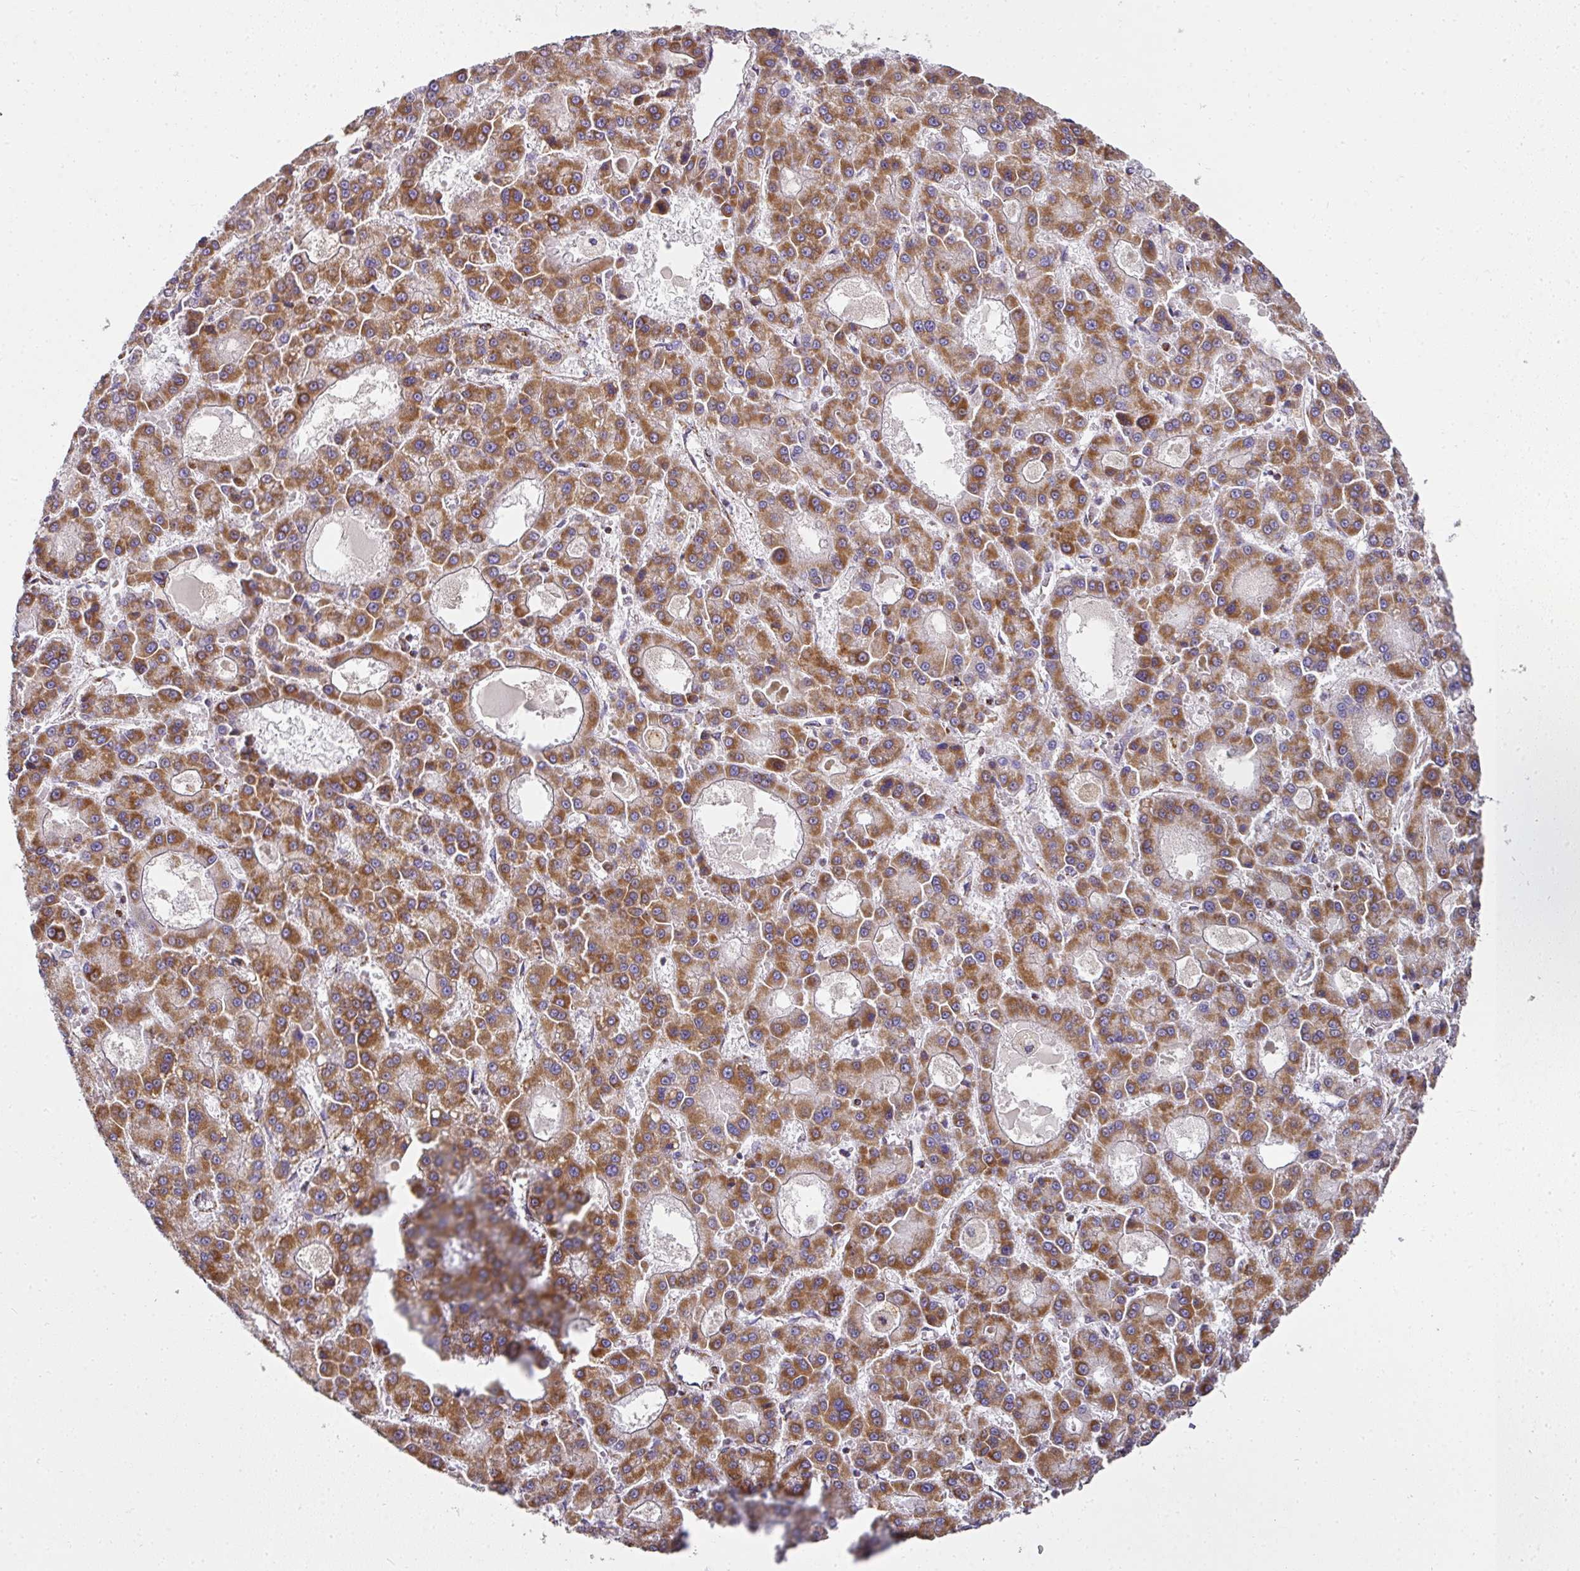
{"staining": {"intensity": "strong", "quantity": ">75%", "location": "cytoplasmic/membranous"}, "tissue": "liver cancer", "cell_type": "Tumor cells", "image_type": "cancer", "snomed": [{"axis": "morphology", "description": "Carcinoma, Hepatocellular, NOS"}, {"axis": "topography", "description": "Liver"}], "caption": "Tumor cells display high levels of strong cytoplasmic/membranous staining in approximately >75% of cells in liver hepatocellular carcinoma.", "gene": "UQCRFS1", "patient": {"sex": "male", "age": 70}}